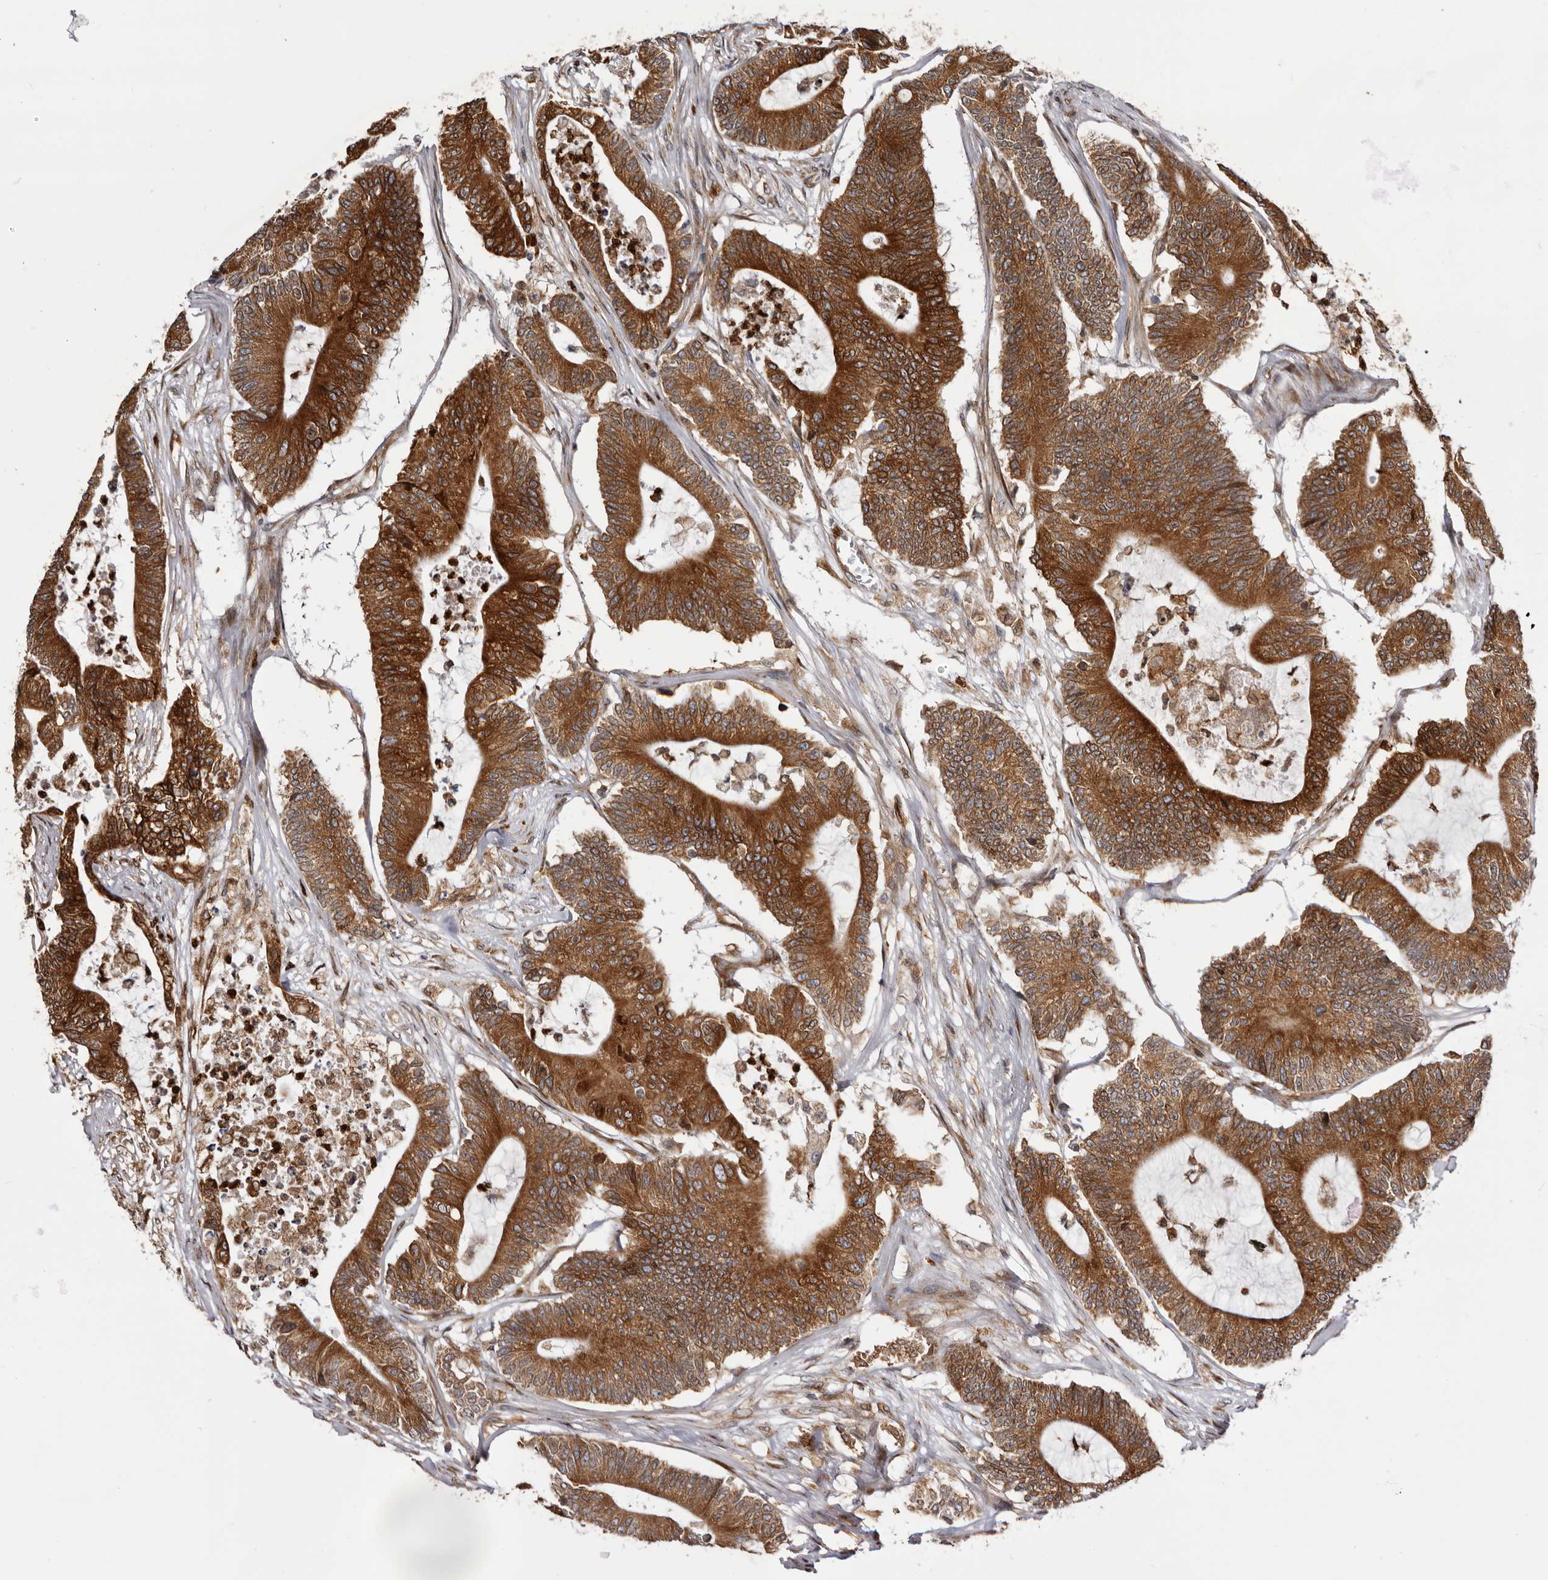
{"staining": {"intensity": "strong", "quantity": ">75%", "location": "cytoplasmic/membranous"}, "tissue": "colorectal cancer", "cell_type": "Tumor cells", "image_type": "cancer", "snomed": [{"axis": "morphology", "description": "Adenocarcinoma, NOS"}, {"axis": "topography", "description": "Colon"}], "caption": "Adenocarcinoma (colorectal) stained with immunohistochemistry reveals strong cytoplasmic/membranous staining in about >75% of tumor cells.", "gene": "C4orf3", "patient": {"sex": "female", "age": 84}}